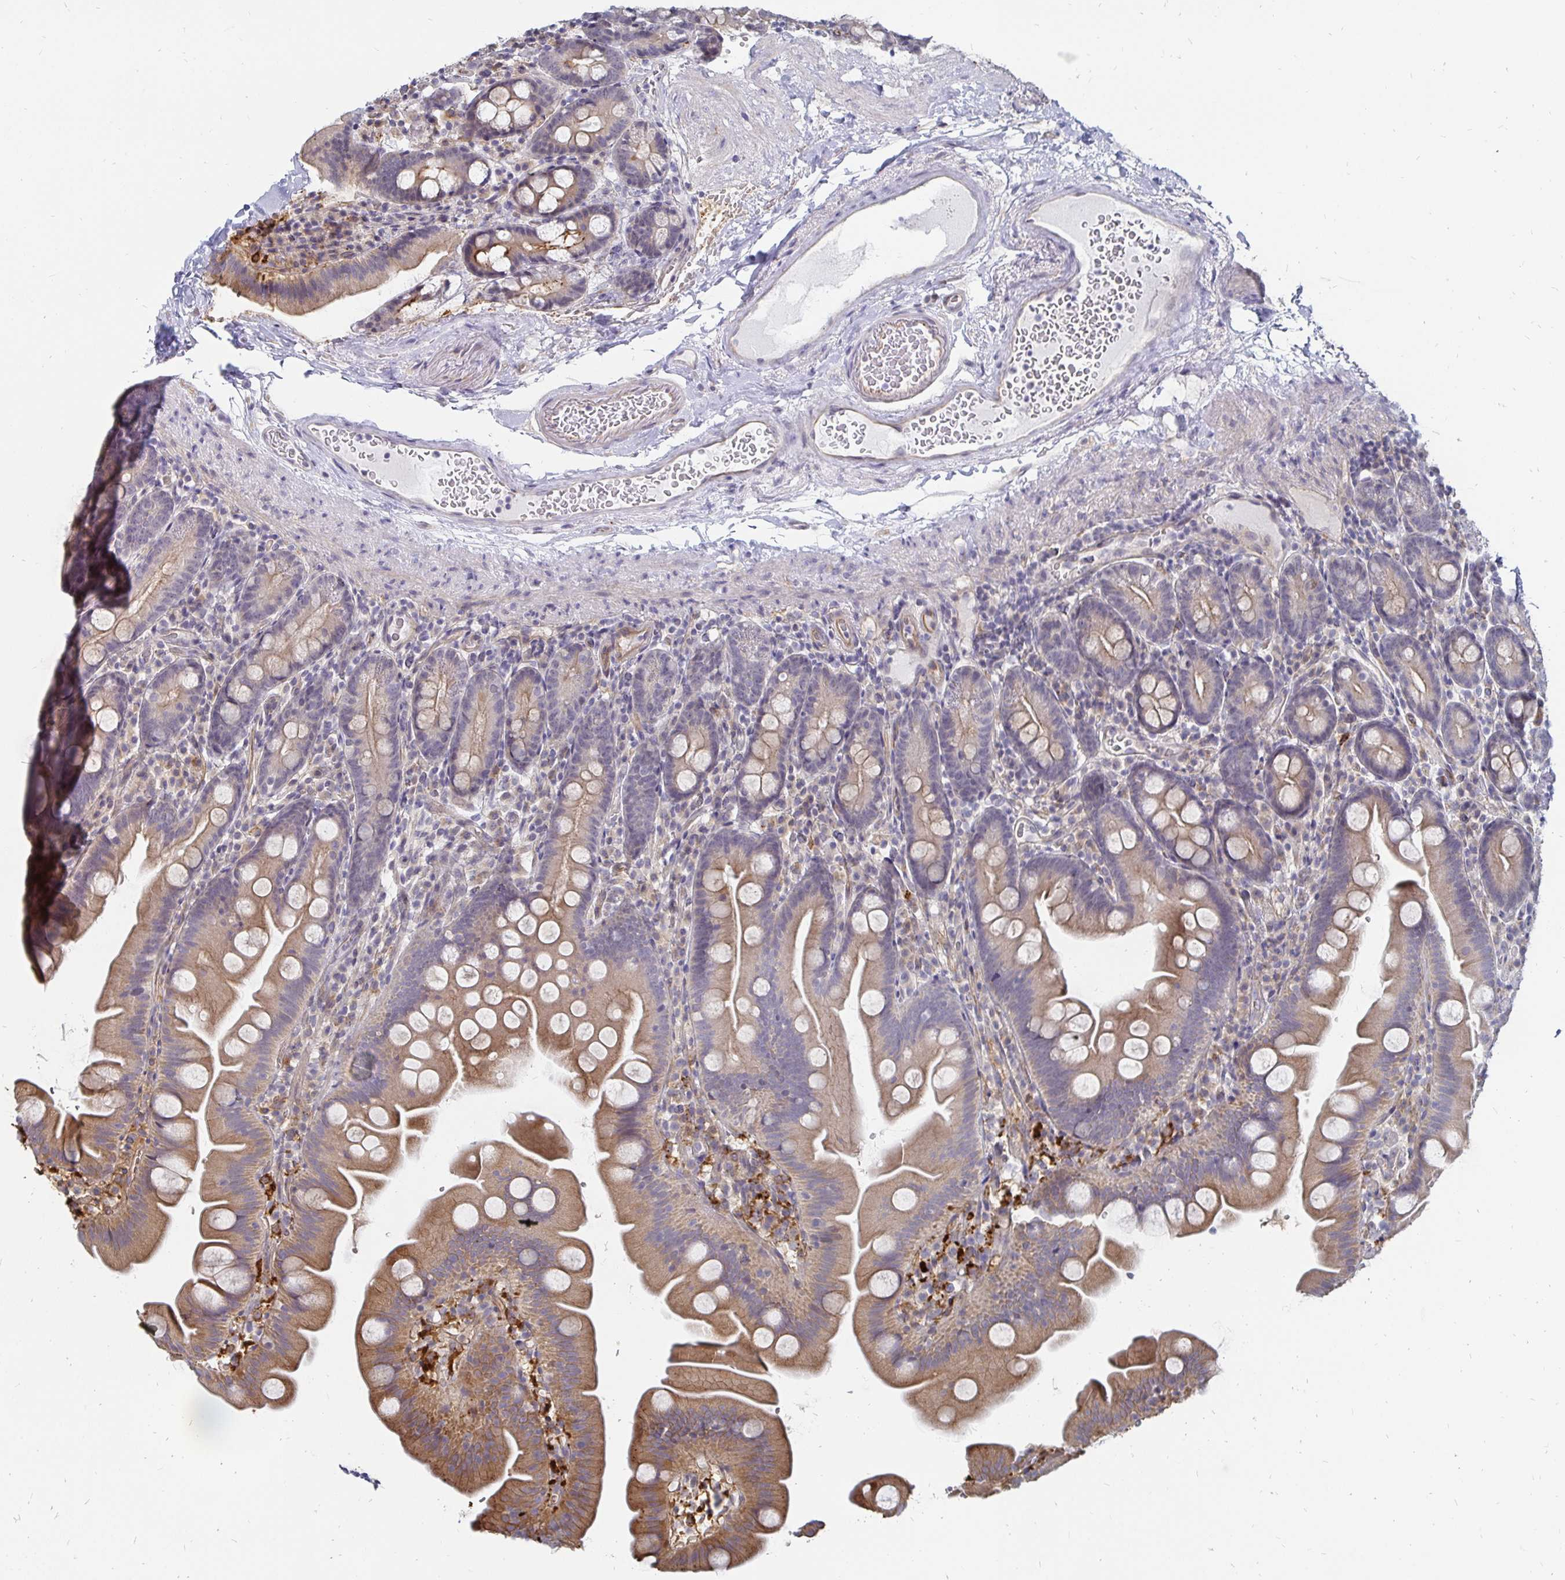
{"staining": {"intensity": "moderate", "quantity": ">75%", "location": "cytoplasmic/membranous"}, "tissue": "small intestine", "cell_type": "Glandular cells", "image_type": "normal", "snomed": [{"axis": "morphology", "description": "Normal tissue, NOS"}, {"axis": "topography", "description": "Small intestine"}], "caption": "DAB immunohistochemical staining of benign small intestine reveals moderate cytoplasmic/membranous protein staining in about >75% of glandular cells.", "gene": "CCDC85A", "patient": {"sex": "female", "age": 68}}